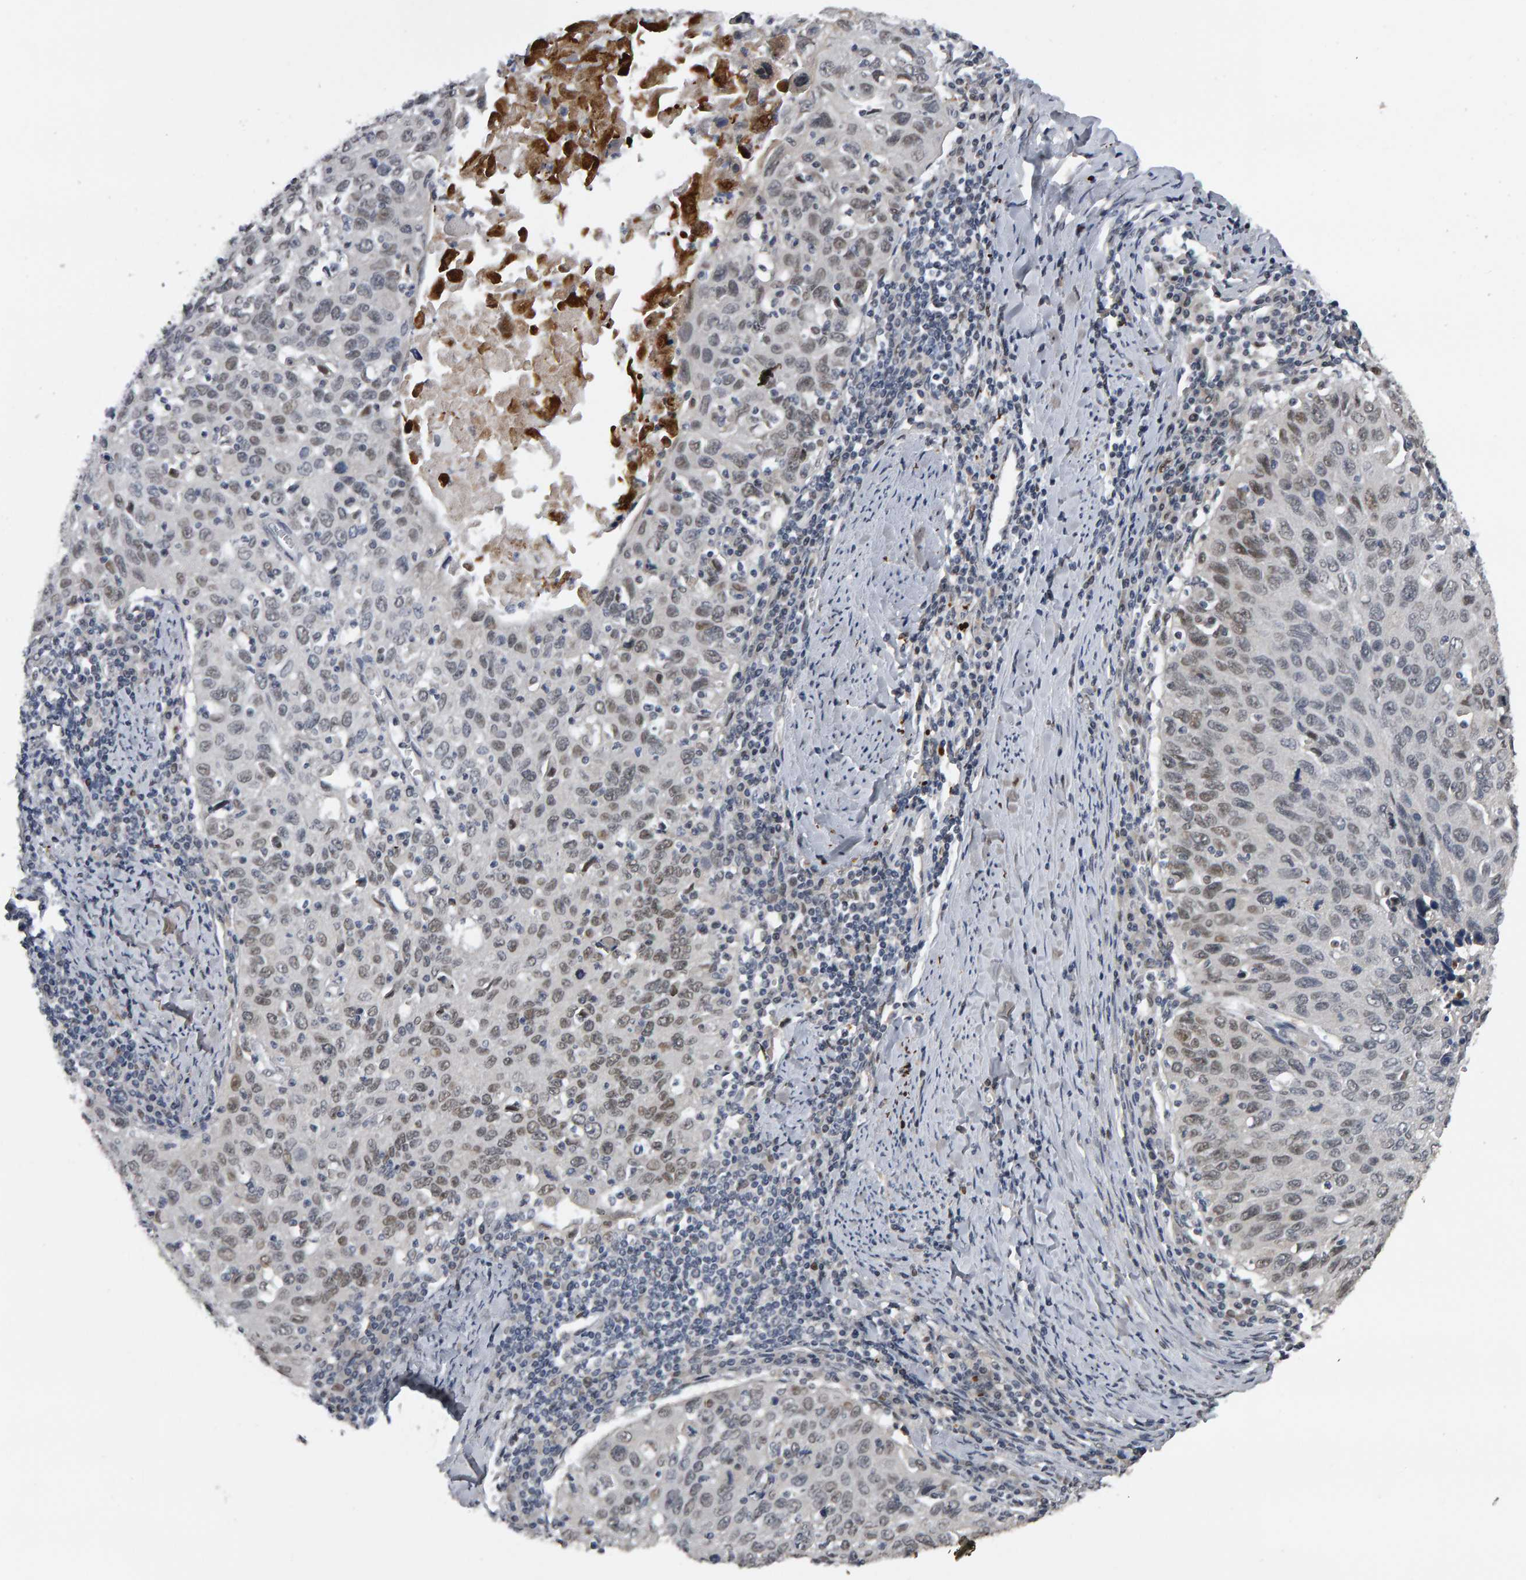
{"staining": {"intensity": "weak", "quantity": "25%-75%", "location": "nuclear"}, "tissue": "cervical cancer", "cell_type": "Tumor cells", "image_type": "cancer", "snomed": [{"axis": "morphology", "description": "Squamous cell carcinoma, NOS"}, {"axis": "topography", "description": "Cervix"}], "caption": "High-power microscopy captured an immunohistochemistry (IHC) micrograph of cervical cancer, revealing weak nuclear positivity in approximately 25%-75% of tumor cells. The staining was performed using DAB (3,3'-diaminobenzidine) to visualize the protein expression in brown, while the nuclei were stained in blue with hematoxylin (Magnification: 20x).", "gene": "IPO8", "patient": {"sex": "female", "age": 53}}